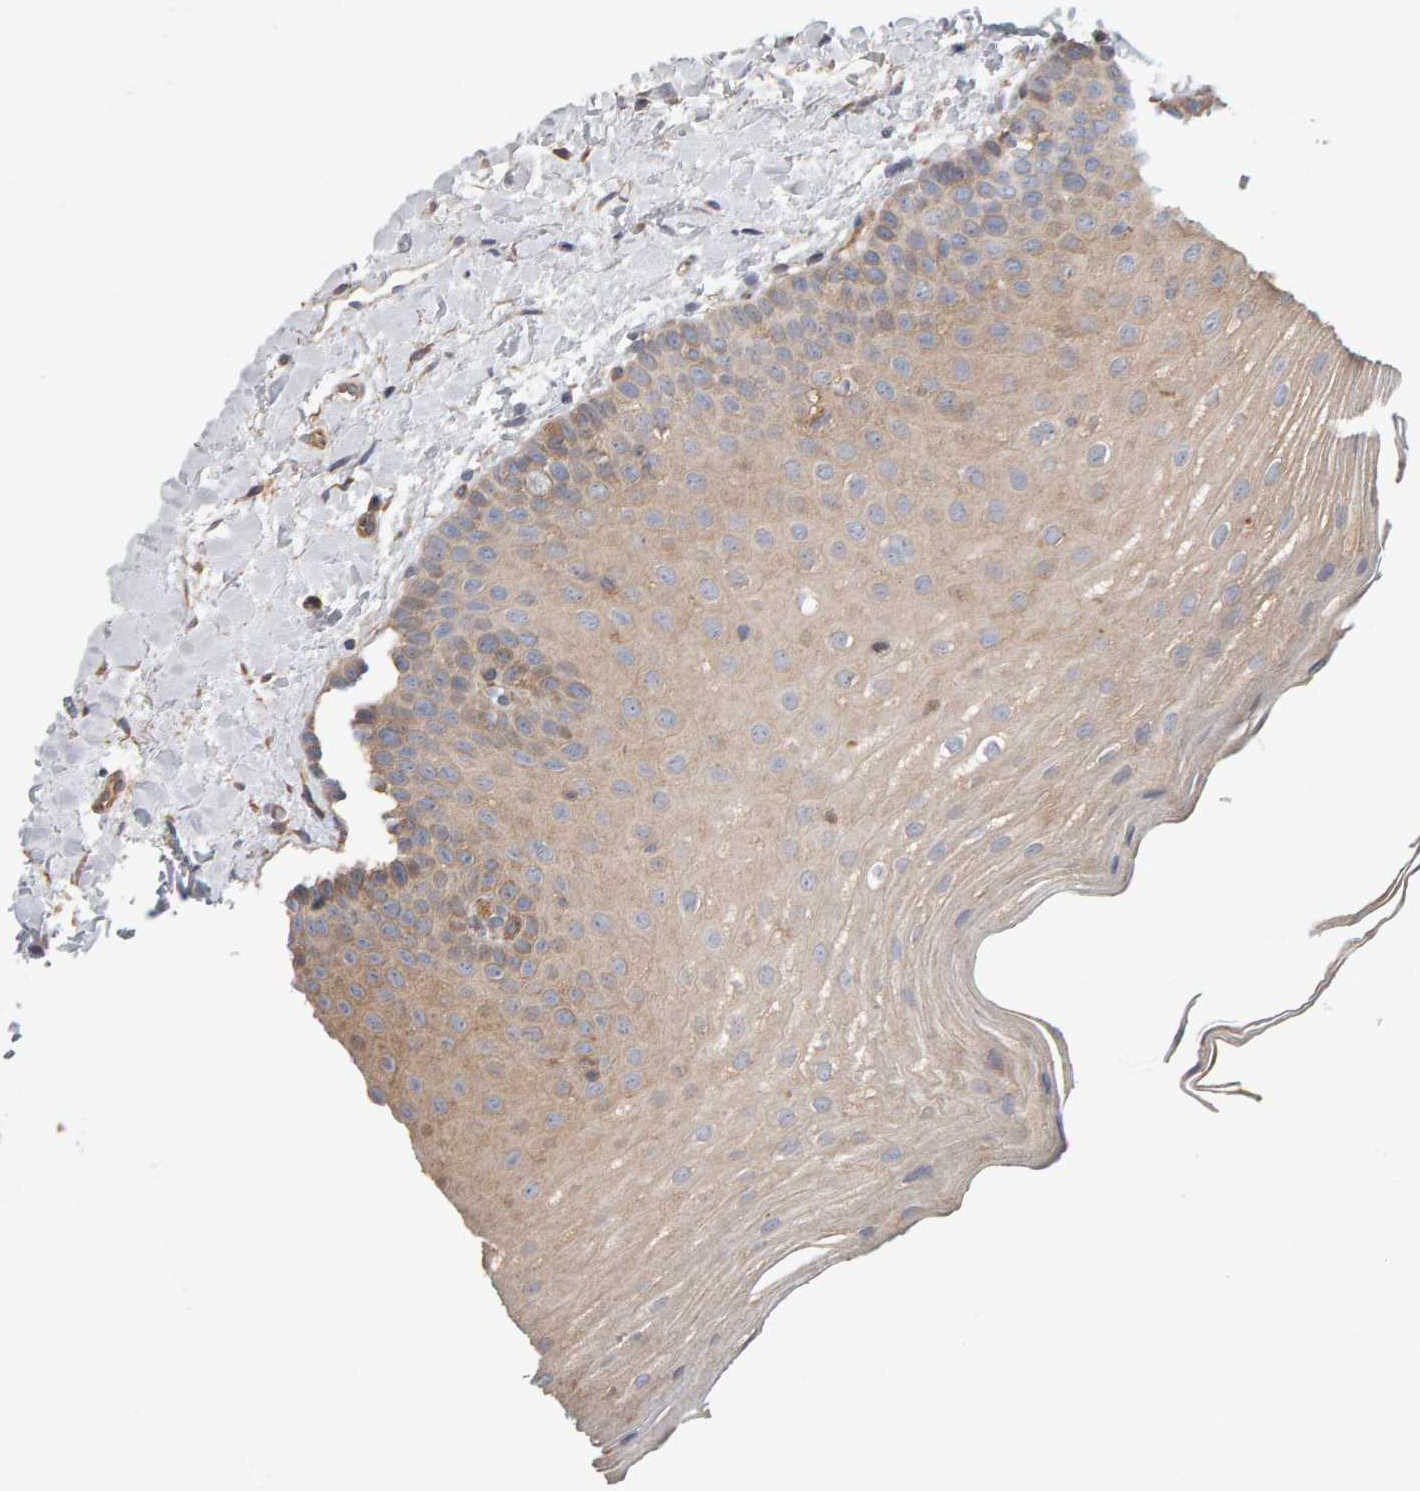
{"staining": {"intensity": "weak", "quantity": ">75%", "location": "cytoplasmic/membranous"}, "tissue": "oral mucosa", "cell_type": "Squamous epithelial cells", "image_type": "normal", "snomed": [{"axis": "morphology", "description": "Normal tissue, NOS"}, {"axis": "topography", "description": "Skin"}, {"axis": "topography", "description": "Oral tissue"}], "caption": "IHC micrograph of unremarkable oral mucosa stained for a protein (brown), which exhibits low levels of weak cytoplasmic/membranous positivity in about >75% of squamous epithelial cells.", "gene": "C9orf72", "patient": {"sex": "male", "age": 84}}